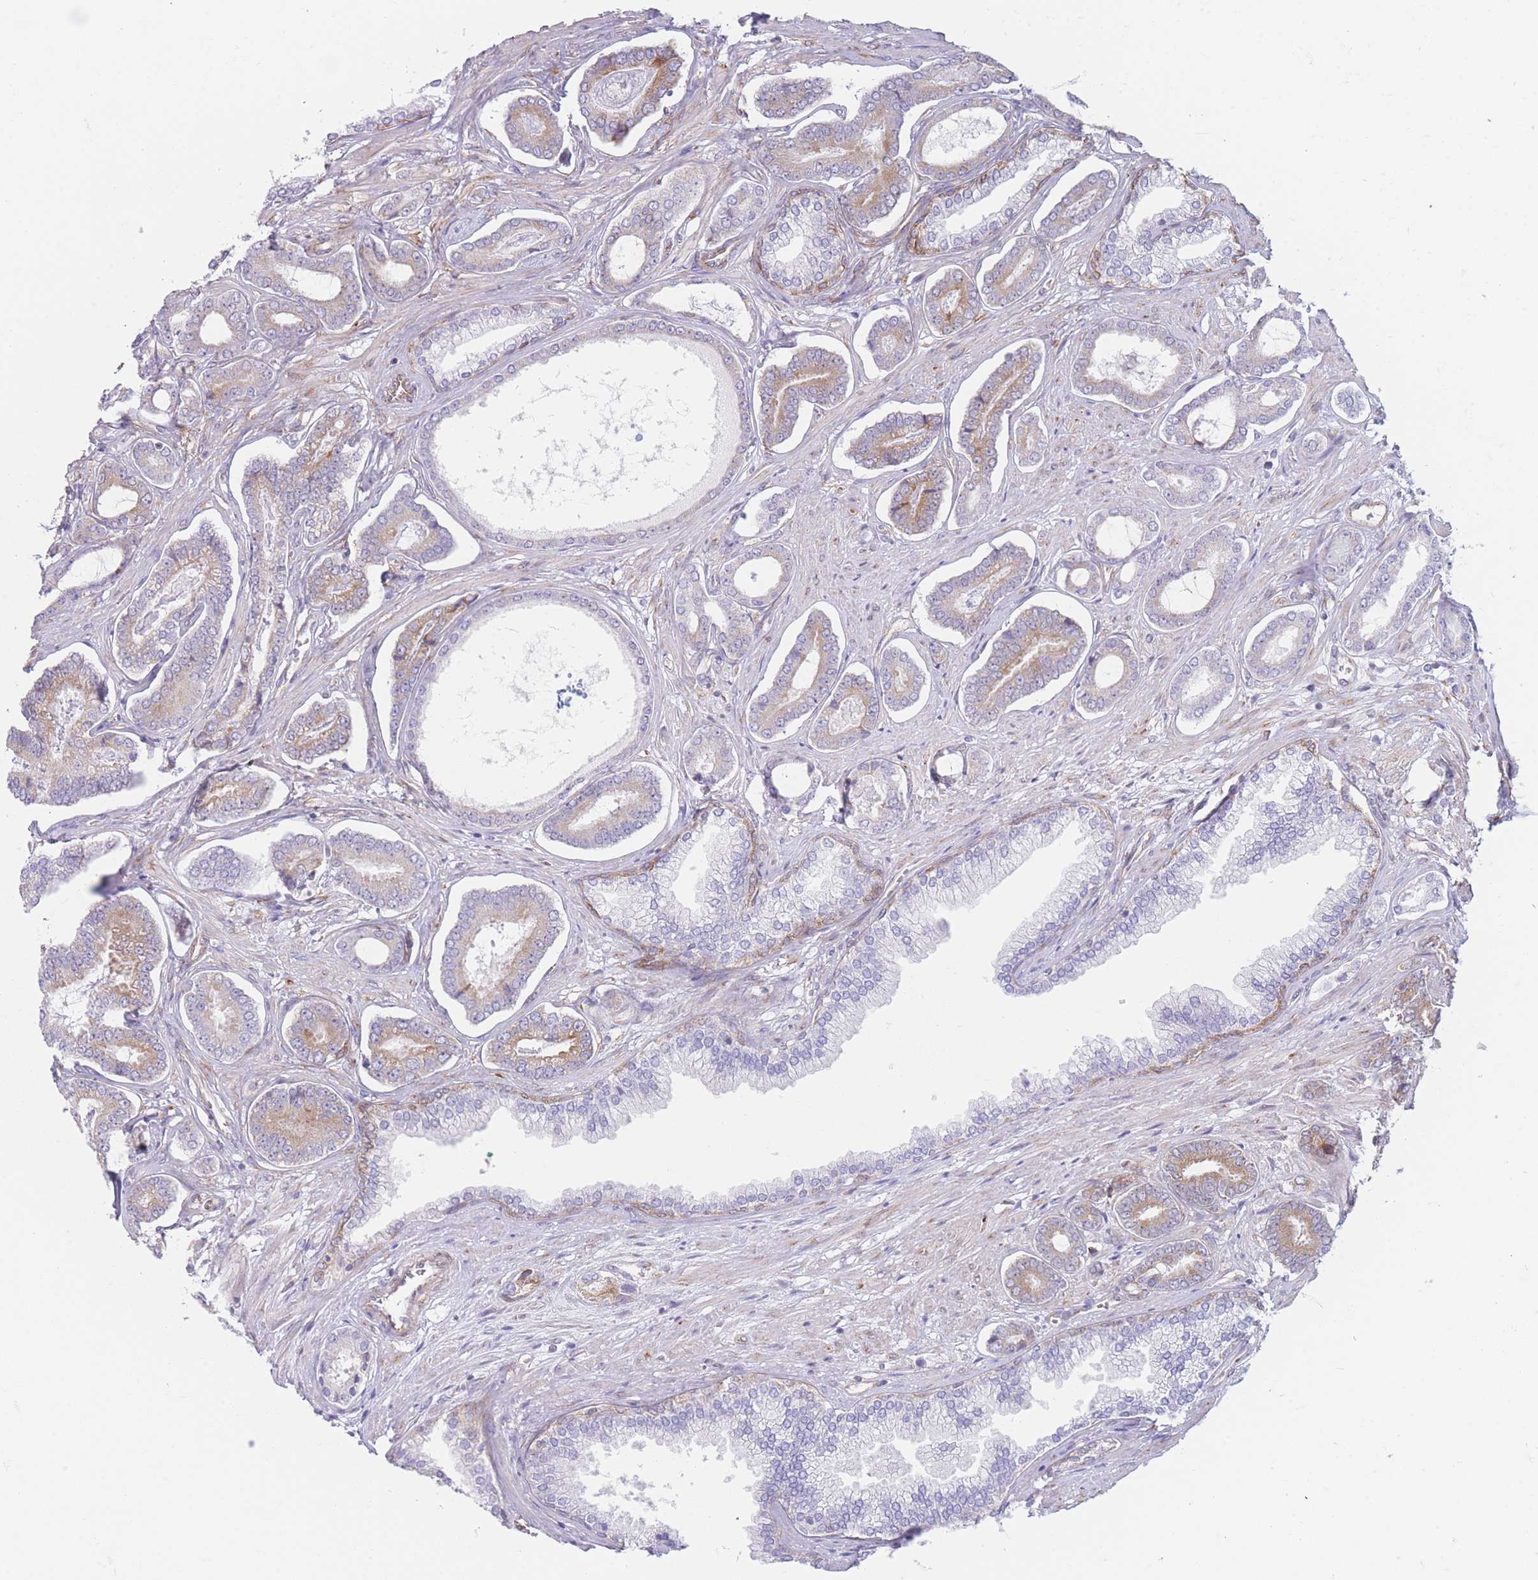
{"staining": {"intensity": "moderate", "quantity": ">75%", "location": "cytoplasmic/membranous"}, "tissue": "prostate cancer", "cell_type": "Tumor cells", "image_type": "cancer", "snomed": [{"axis": "morphology", "description": "Adenocarcinoma, NOS"}, {"axis": "topography", "description": "Prostate and seminal vesicle, NOS"}], "caption": "Immunohistochemistry of prostate cancer (adenocarcinoma) shows medium levels of moderate cytoplasmic/membranous positivity in about >75% of tumor cells.", "gene": "AK9", "patient": {"sex": "male", "age": 76}}